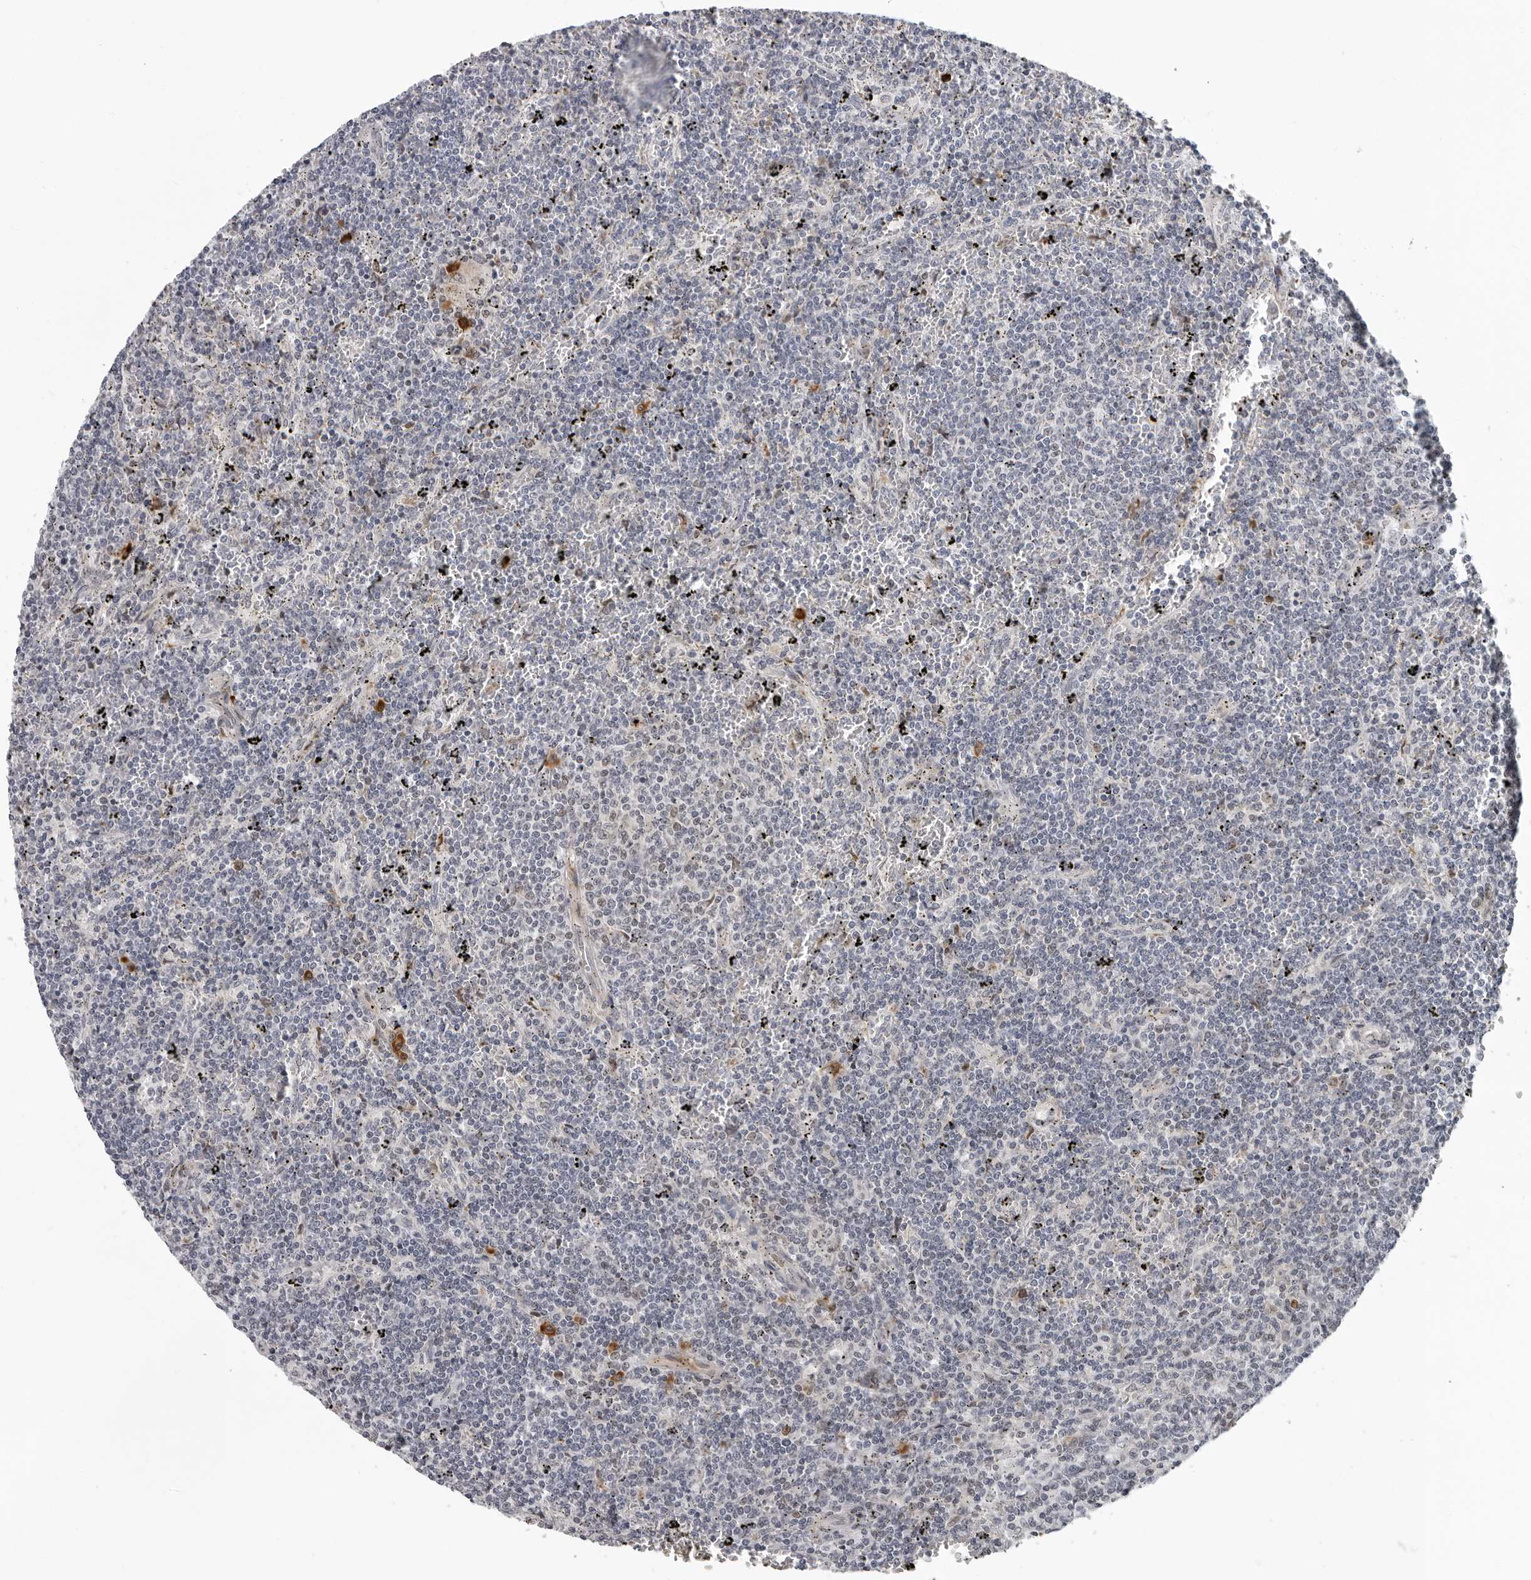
{"staining": {"intensity": "negative", "quantity": "none", "location": "none"}, "tissue": "lymphoma", "cell_type": "Tumor cells", "image_type": "cancer", "snomed": [{"axis": "morphology", "description": "Malignant lymphoma, non-Hodgkin's type, Low grade"}, {"axis": "topography", "description": "Spleen"}], "caption": "IHC micrograph of low-grade malignant lymphoma, non-Hodgkin's type stained for a protein (brown), which reveals no expression in tumor cells. (Stains: DAB (3,3'-diaminobenzidine) IHC with hematoxylin counter stain, Microscopy: brightfield microscopy at high magnification).", "gene": "PIP4K2C", "patient": {"sex": "female", "age": 50}}